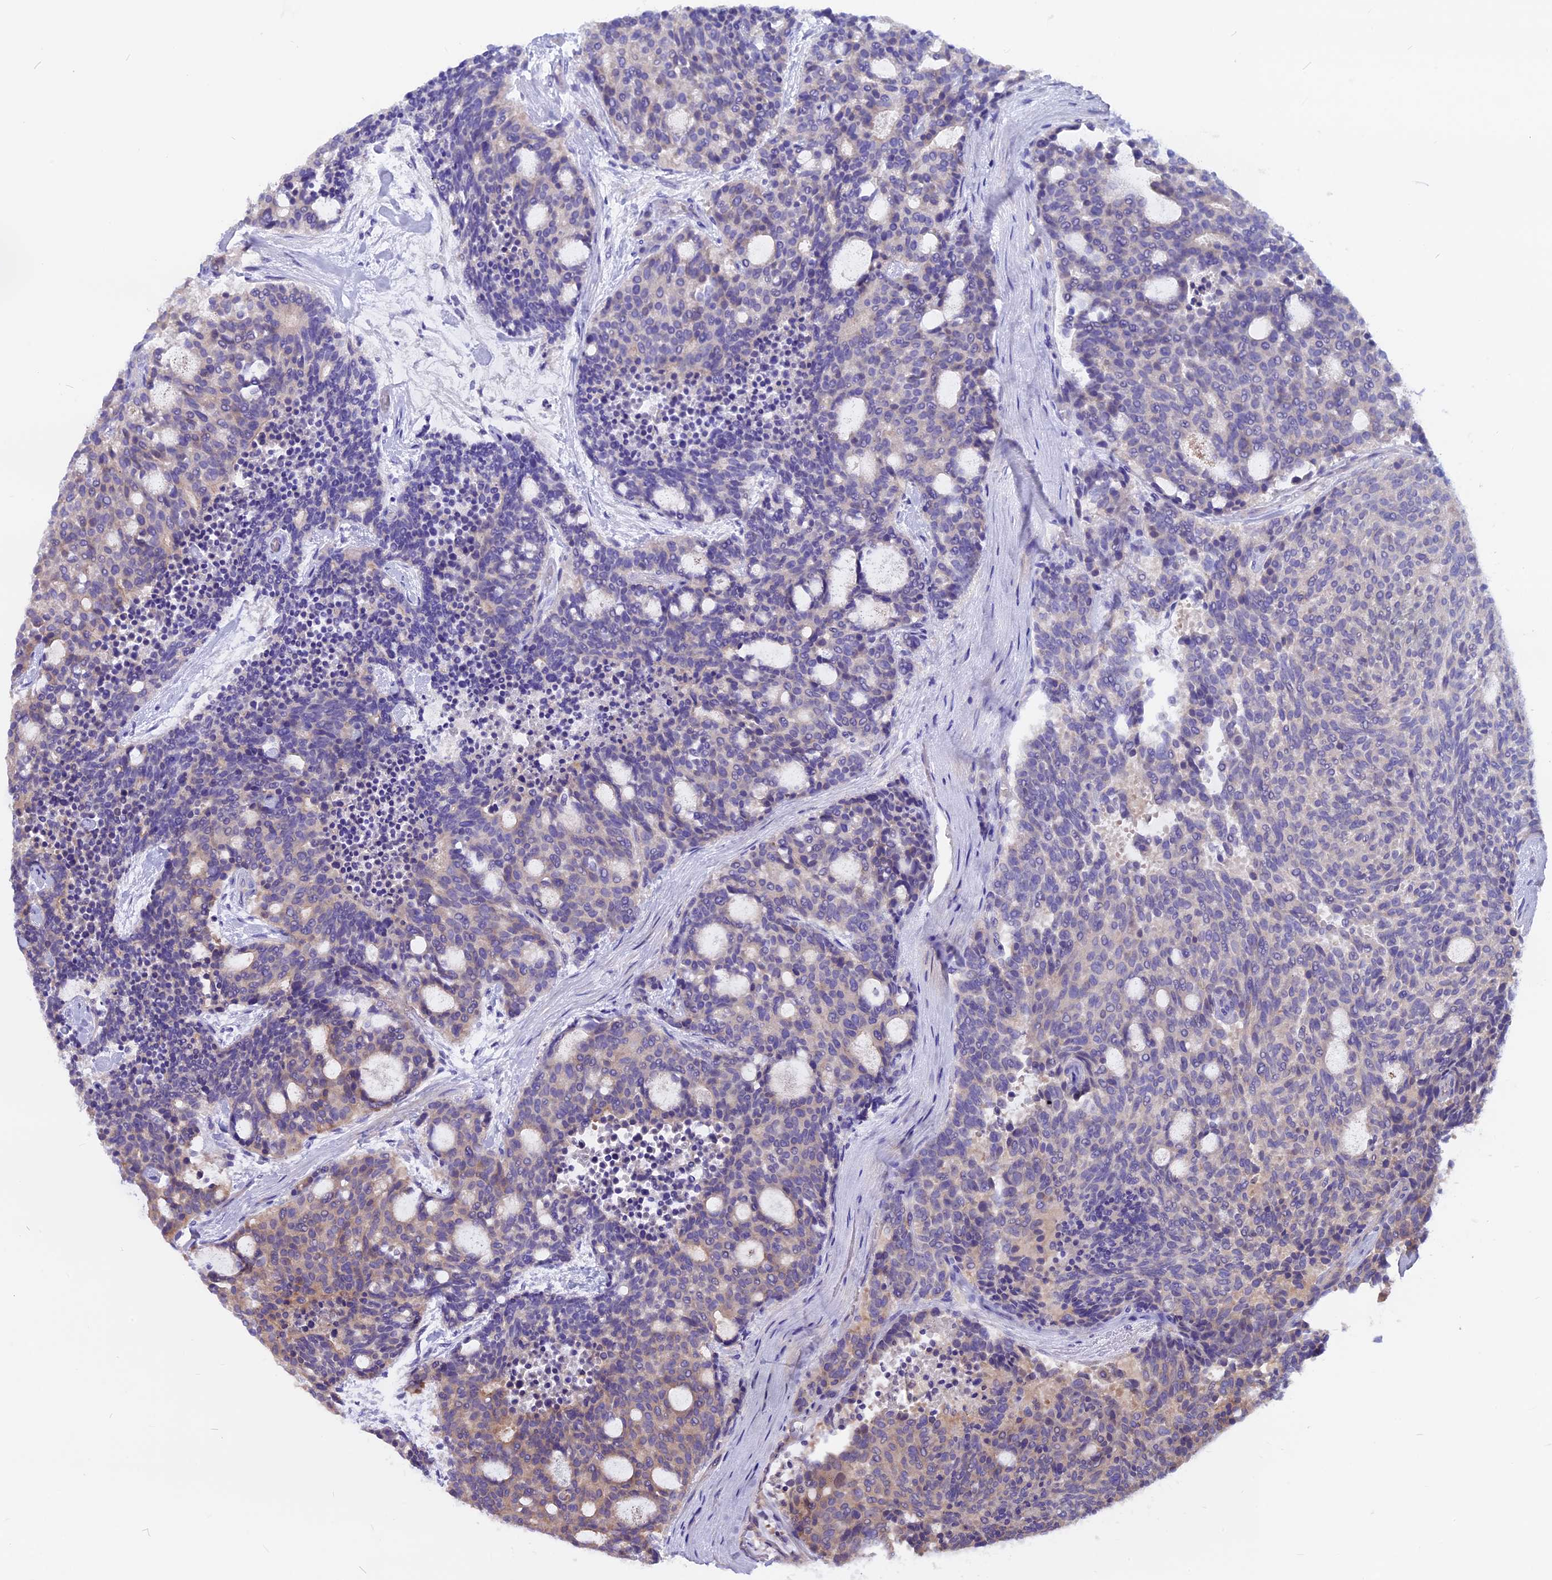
{"staining": {"intensity": "weak", "quantity": "<25%", "location": "cytoplasmic/membranous"}, "tissue": "carcinoid", "cell_type": "Tumor cells", "image_type": "cancer", "snomed": [{"axis": "morphology", "description": "Carcinoid, malignant, NOS"}, {"axis": "topography", "description": "Pancreas"}], "caption": "A micrograph of malignant carcinoid stained for a protein demonstrates no brown staining in tumor cells.", "gene": "ANO3", "patient": {"sex": "female", "age": 54}}